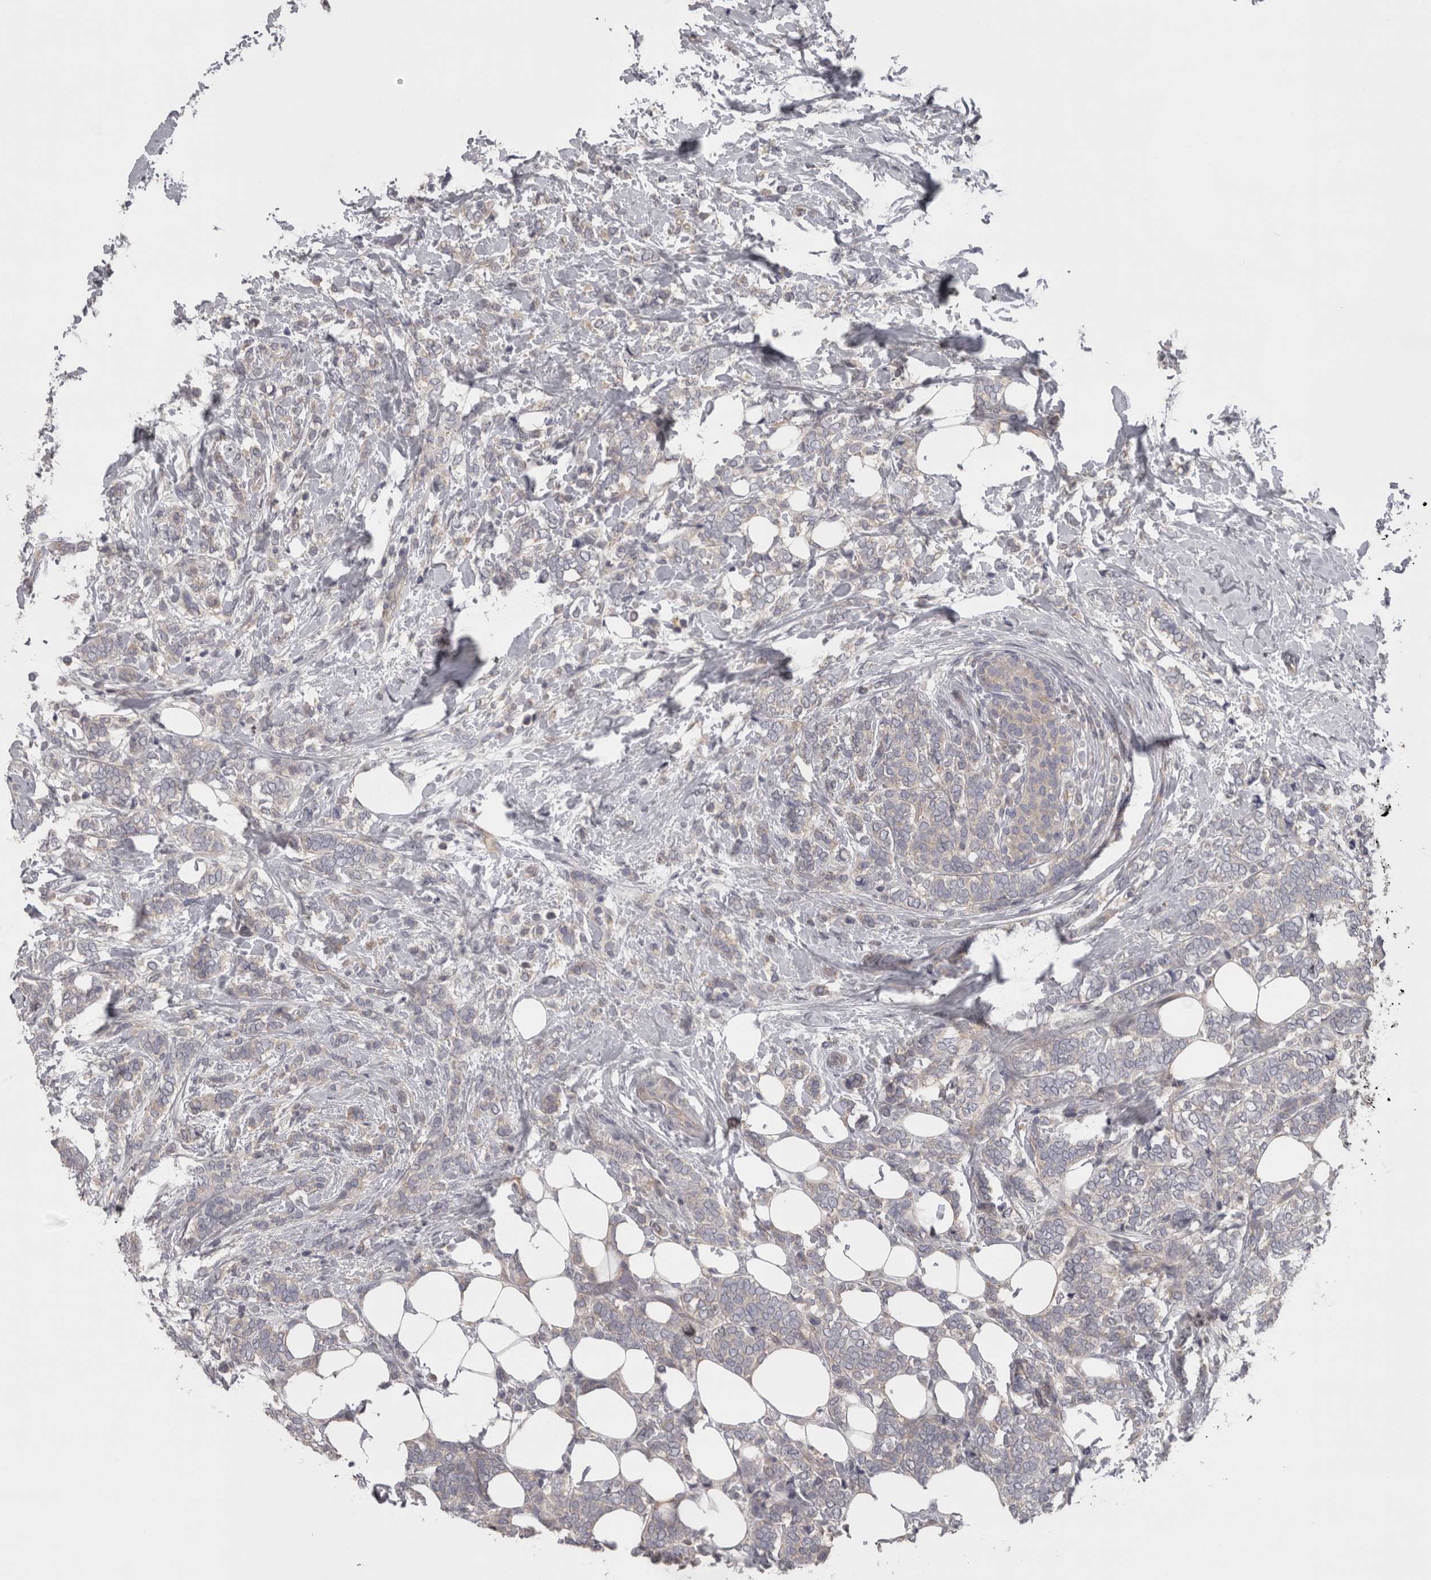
{"staining": {"intensity": "weak", "quantity": "25%-75%", "location": "cytoplasmic/membranous"}, "tissue": "breast cancer", "cell_type": "Tumor cells", "image_type": "cancer", "snomed": [{"axis": "morphology", "description": "Lobular carcinoma"}, {"axis": "topography", "description": "Breast"}], "caption": "IHC of human breast cancer reveals low levels of weak cytoplasmic/membranous staining in approximately 25%-75% of tumor cells.", "gene": "LYZL6", "patient": {"sex": "female", "age": 50}}